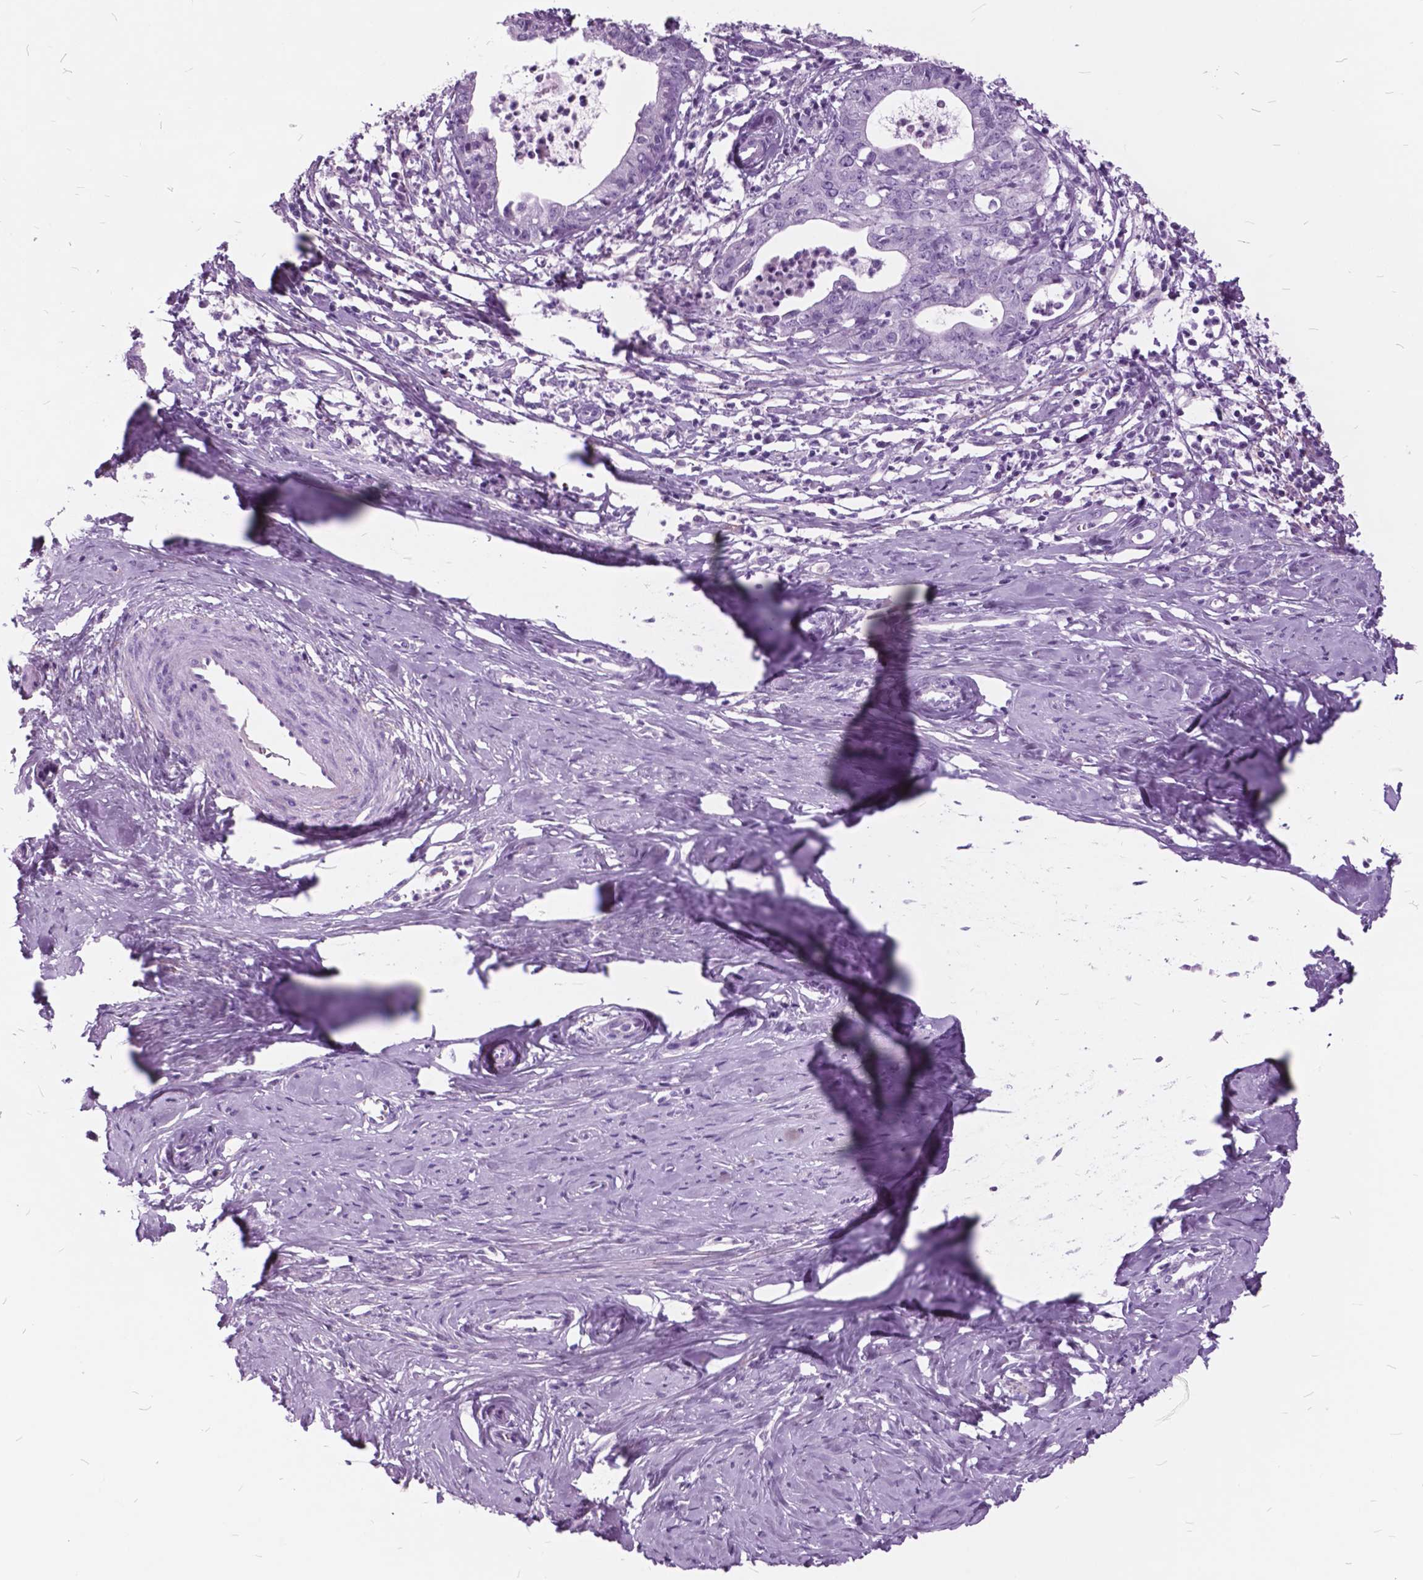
{"staining": {"intensity": "negative", "quantity": "none", "location": "none"}, "tissue": "cervical cancer", "cell_type": "Tumor cells", "image_type": "cancer", "snomed": [{"axis": "morphology", "description": "Normal tissue, NOS"}, {"axis": "morphology", "description": "Adenocarcinoma, NOS"}, {"axis": "topography", "description": "Cervix"}], "caption": "High magnification brightfield microscopy of cervical cancer stained with DAB (3,3'-diaminobenzidine) (brown) and counterstained with hematoxylin (blue): tumor cells show no significant staining.", "gene": "GDF9", "patient": {"sex": "female", "age": 38}}